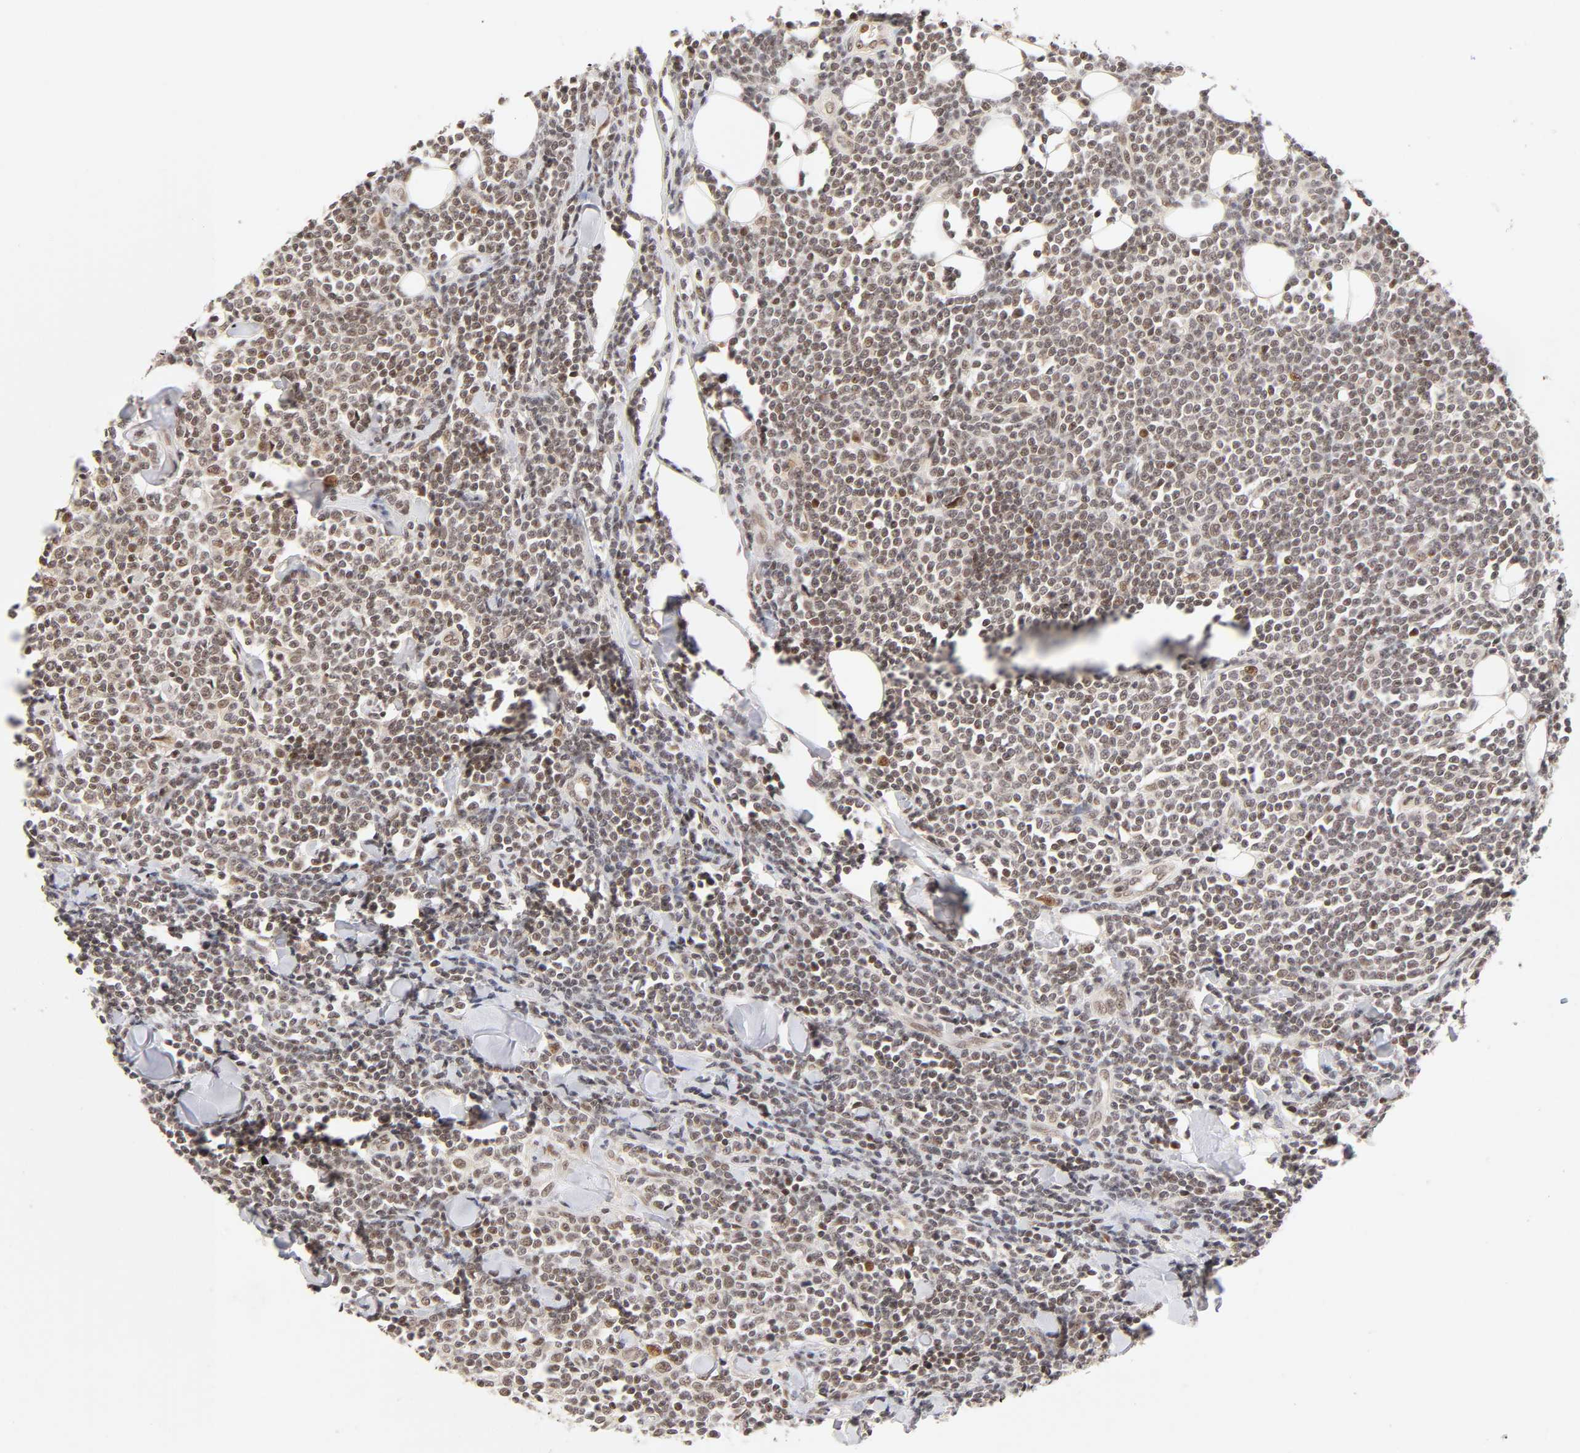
{"staining": {"intensity": "negative", "quantity": "none", "location": "none"}, "tissue": "lymphoma", "cell_type": "Tumor cells", "image_type": "cancer", "snomed": [{"axis": "morphology", "description": "Malignant lymphoma, non-Hodgkin's type, Low grade"}, {"axis": "topography", "description": "Soft tissue"}], "caption": "A high-resolution histopathology image shows immunohistochemistry staining of lymphoma, which shows no significant expression in tumor cells. The staining was performed using DAB to visualize the protein expression in brown, while the nuclei were stained in blue with hematoxylin (Magnification: 20x).", "gene": "TAF10", "patient": {"sex": "male", "age": 92}}